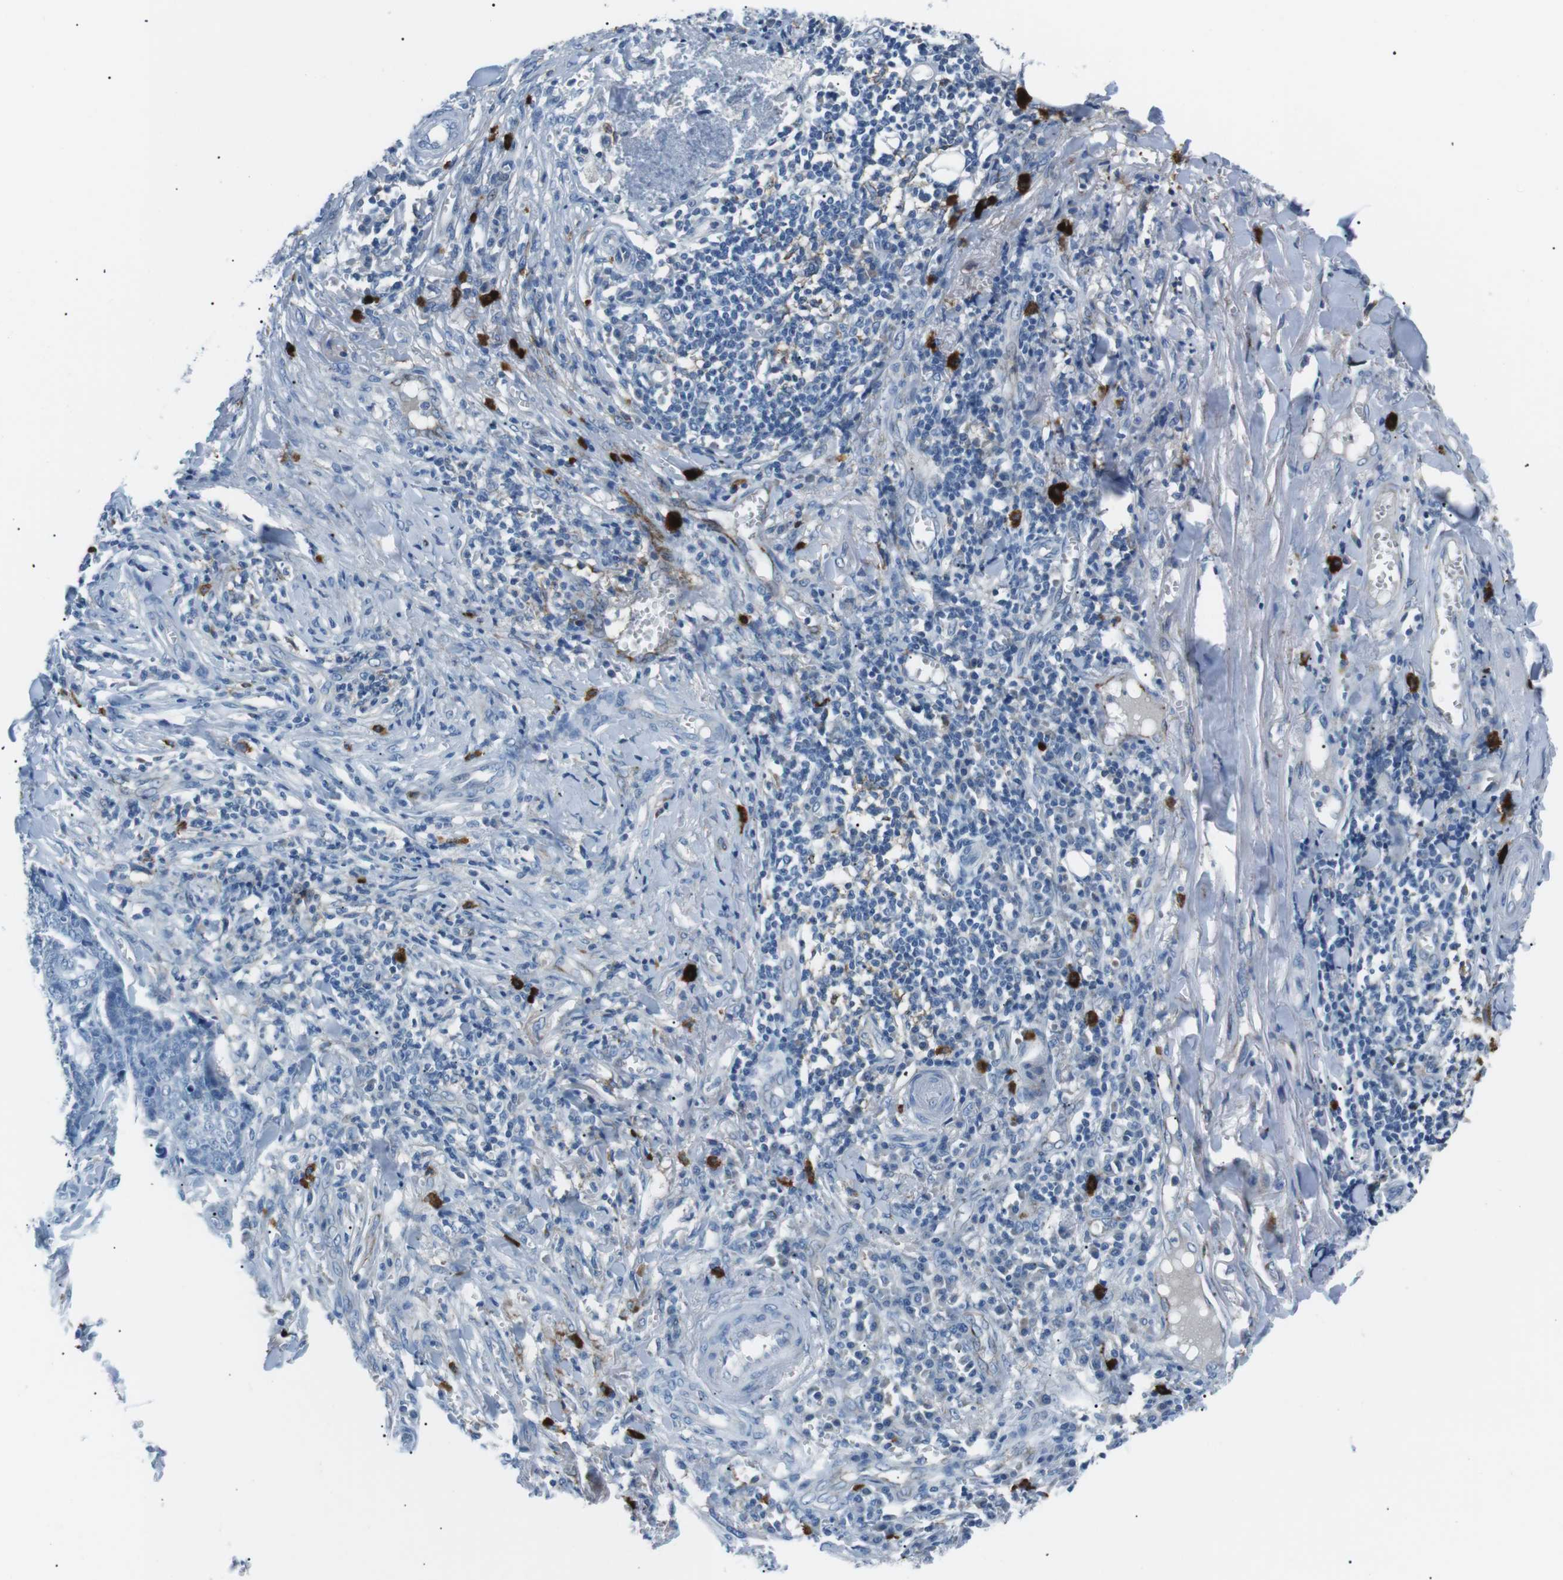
{"staining": {"intensity": "negative", "quantity": "none", "location": "none"}, "tissue": "skin cancer", "cell_type": "Tumor cells", "image_type": "cancer", "snomed": [{"axis": "morphology", "description": "Basal cell carcinoma"}, {"axis": "topography", "description": "Skin"}], "caption": "Tumor cells are negative for brown protein staining in skin cancer.", "gene": "CSF2RA", "patient": {"sex": "male", "age": 84}}